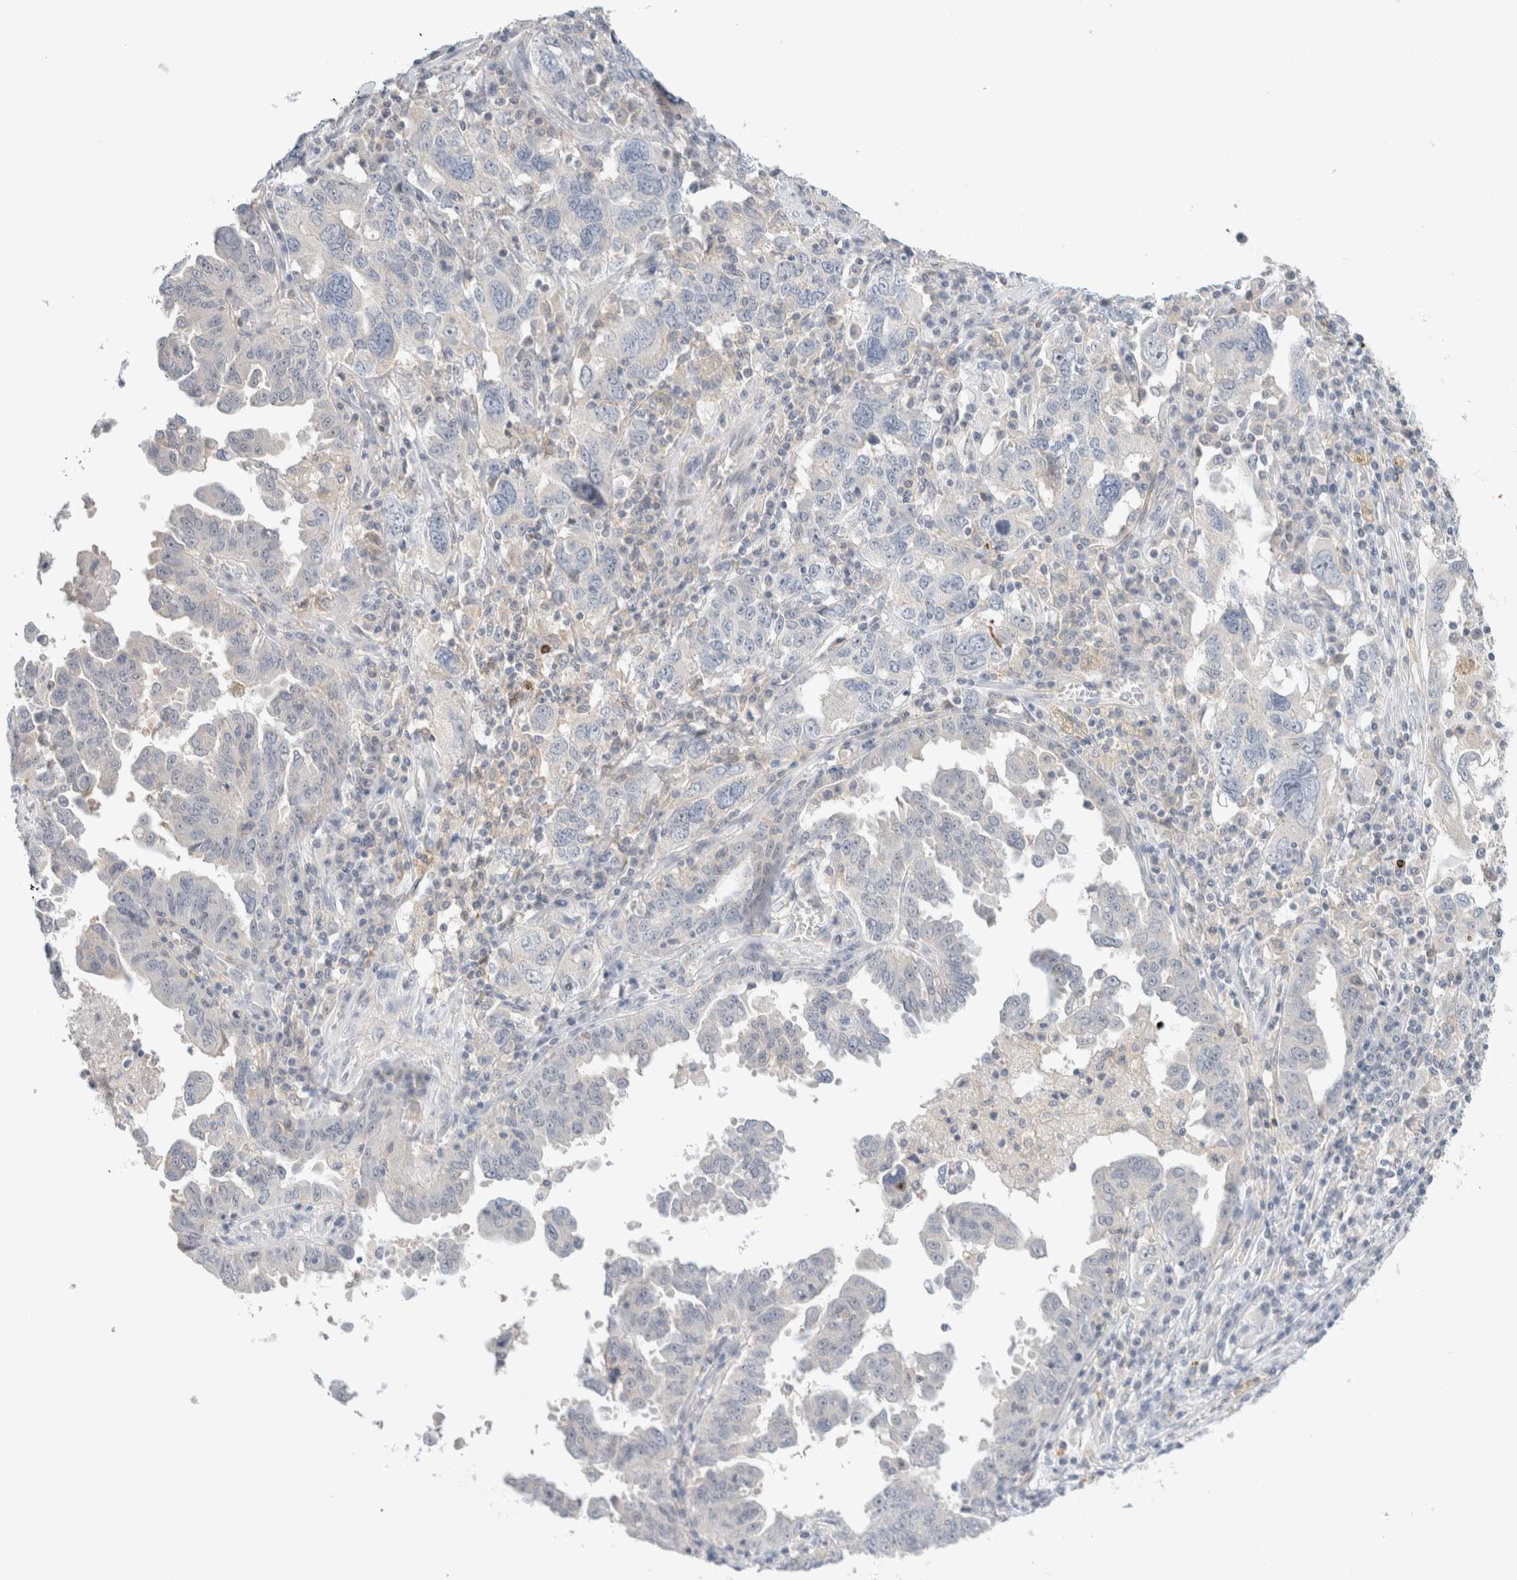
{"staining": {"intensity": "negative", "quantity": "none", "location": "none"}, "tissue": "ovarian cancer", "cell_type": "Tumor cells", "image_type": "cancer", "snomed": [{"axis": "morphology", "description": "Carcinoma, endometroid"}, {"axis": "topography", "description": "Ovary"}], "caption": "The image shows no staining of tumor cells in ovarian cancer.", "gene": "SDR16C5", "patient": {"sex": "female", "age": 62}}